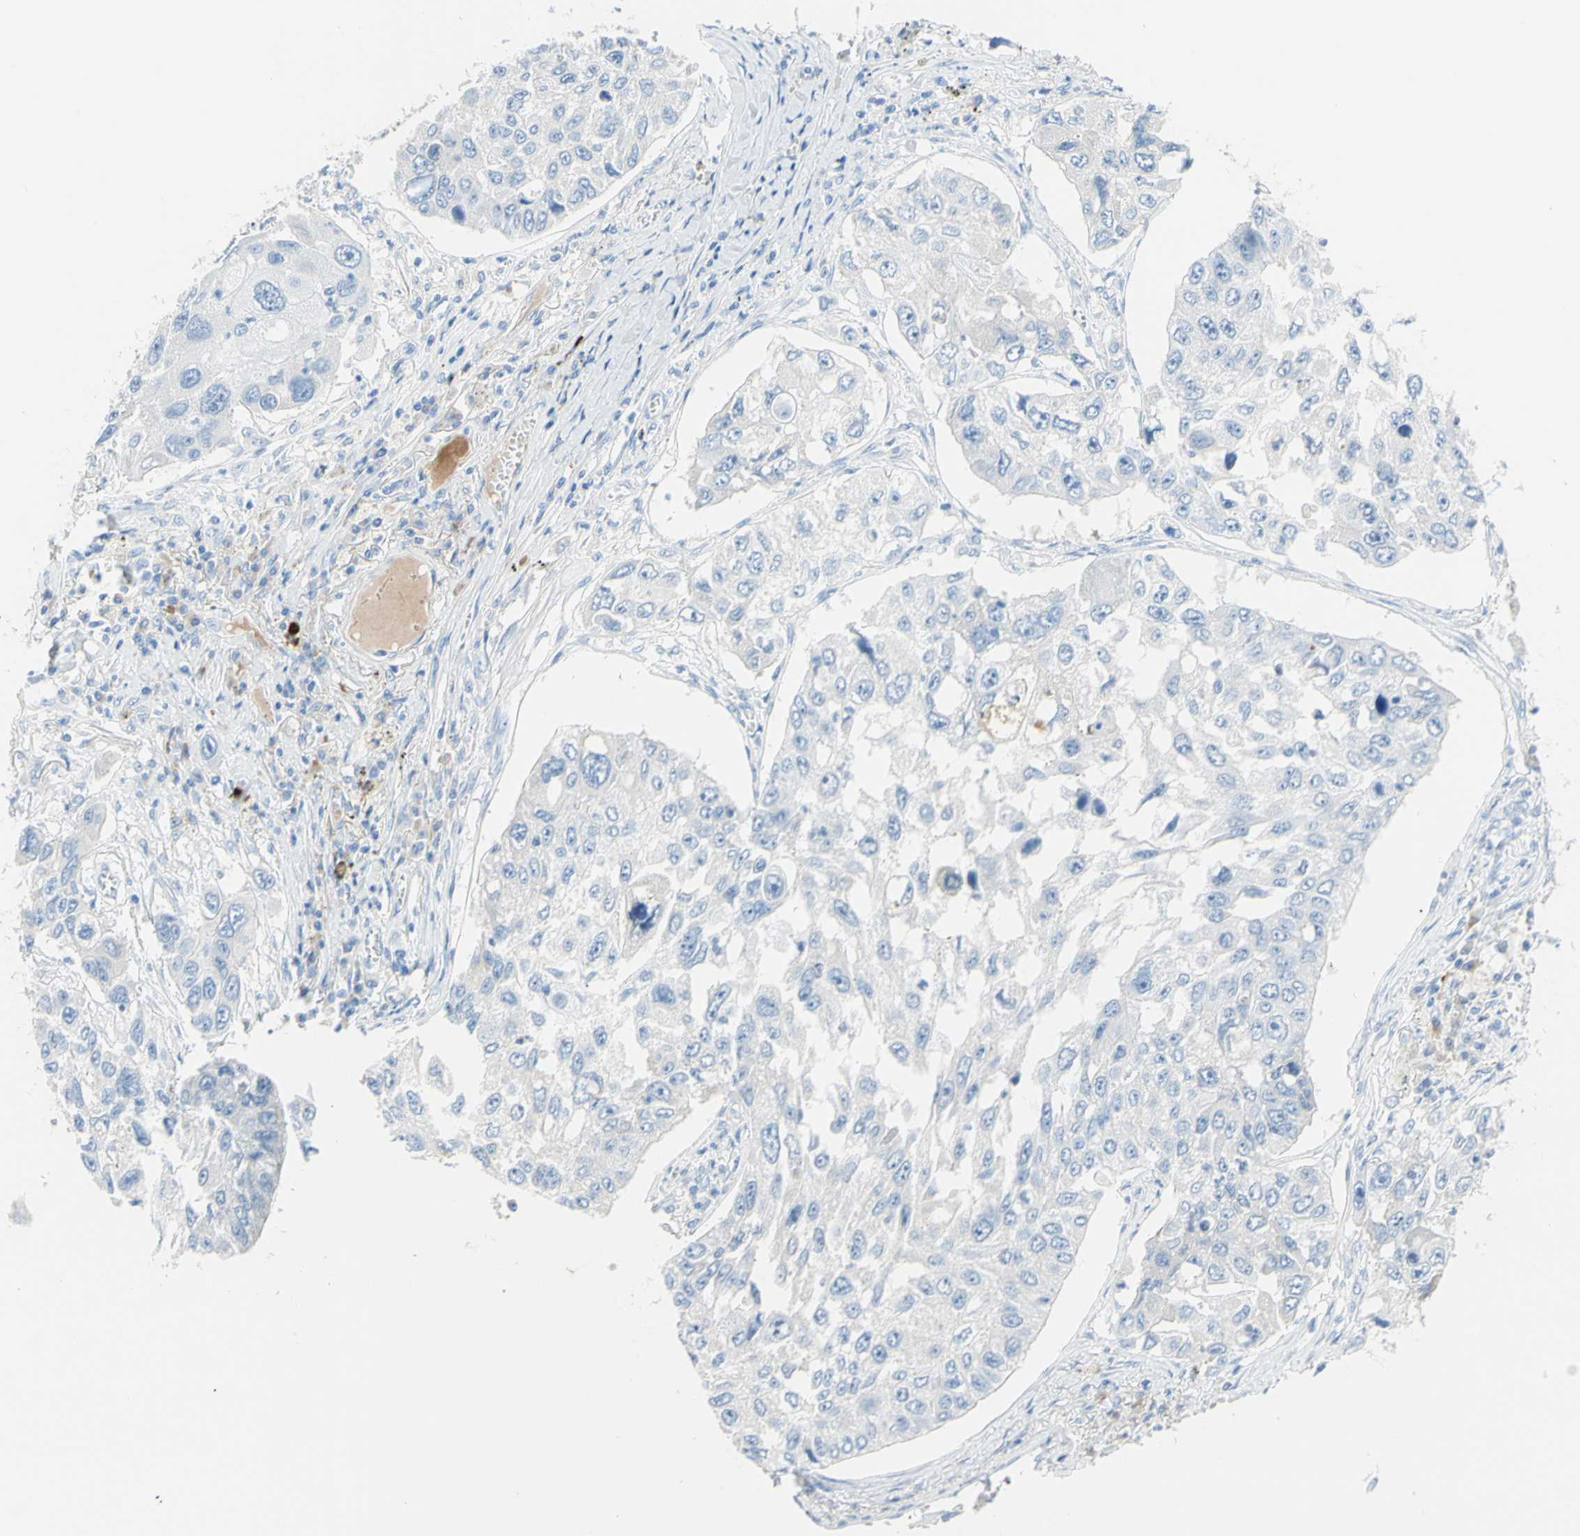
{"staining": {"intensity": "negative", "quantity": "none", "location": "none"}, "tissue": "lung cancer", "cell_type": "Tumor cells", "image_type": "cancer", "snomed": [{"axis": "morphology", "description": "Squamous cell carcinoma, NOS"}, {"axis": "topography", "description": "Lung"}], "caption": "DAB immunohistochemical staining of squamous cell carcinoma (lung) exhibits no significant staining in tumor cells.", "gene": "IL6ST", "patient": {"sex": "male", "age": 71}}